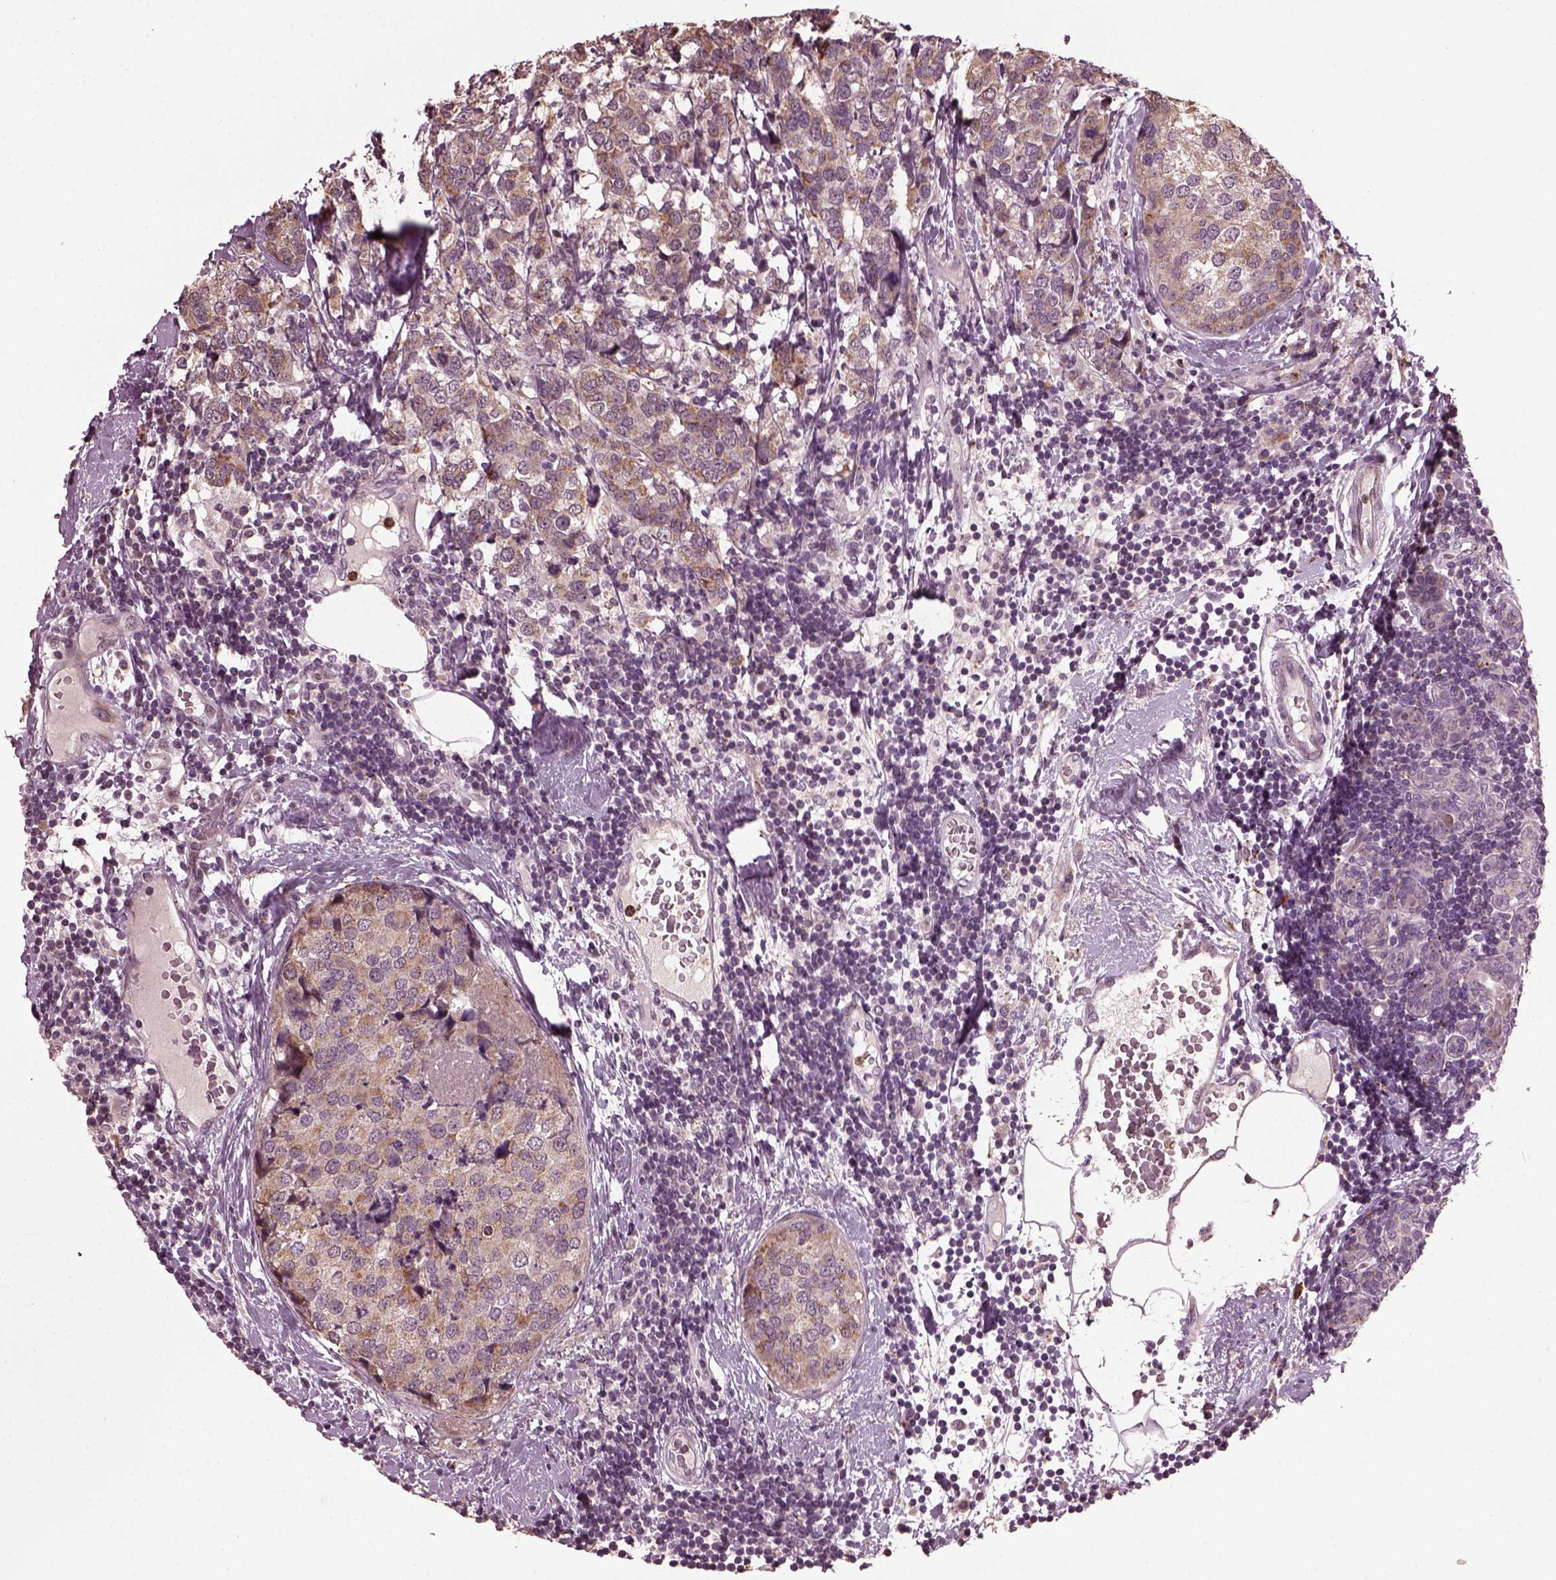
{"staining": {"intensity": "moderate", "quantity": ">75%", "location": "cytoplasmic/membranous"}, "tissue": "breast cancer", "cell_type": "Tumor cells", "image_type": "cancer", "snomed": [{"axis": "morphology", "description": "Lobular carcinoma"}, {"axis": "topography", "description": "Breast"}], "caption": "Brown immunohistochemical staining in human lobular carcinoma (breast) reveals moderate cytoplasmic/membranous staining in about >75% of tumor cells.", "gene": "RUFY3", "patient": {"sex": "female", "age": 59}}